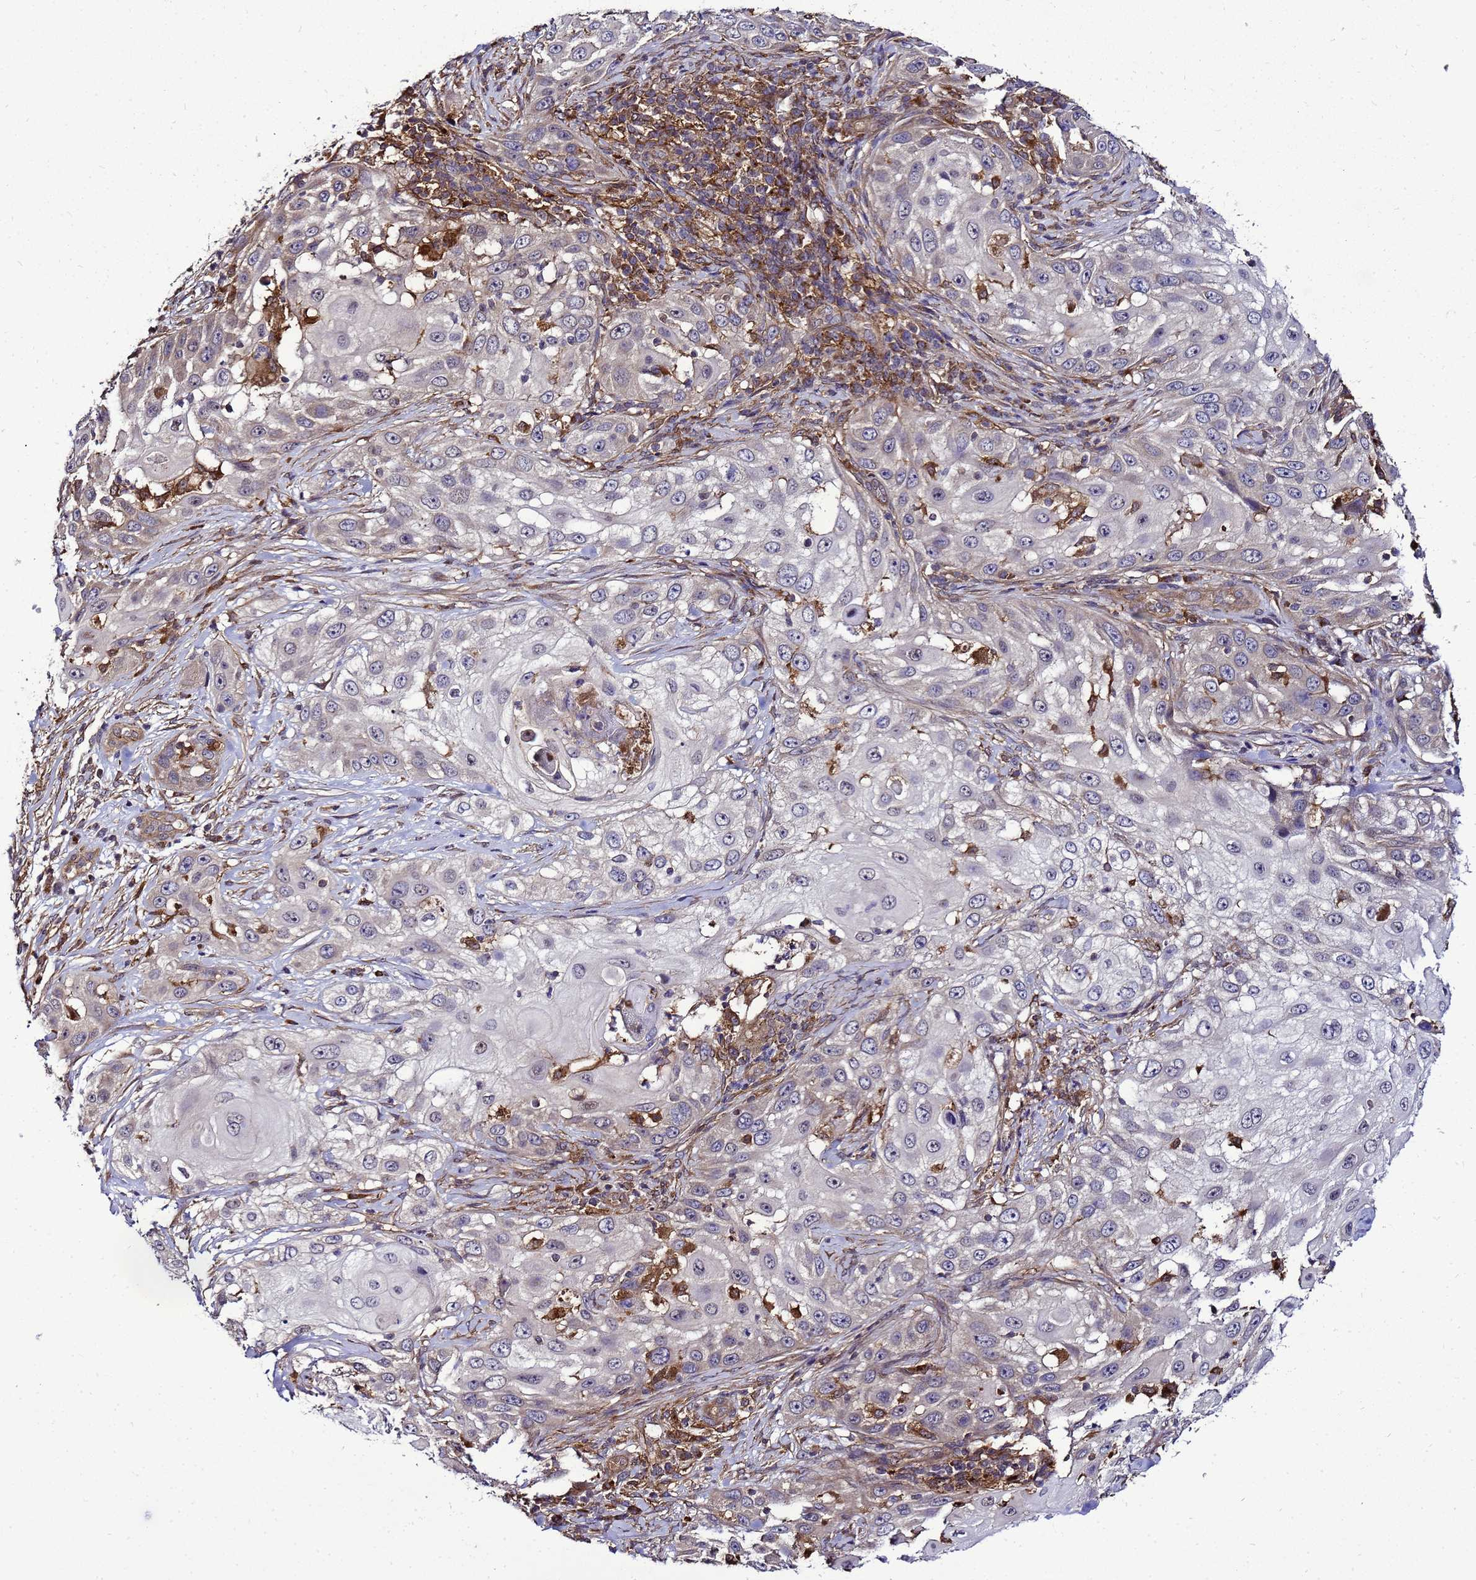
{"staining": {"intensity": "weak", "quantity": "<25%", "location": "cytoplasmic/membranous"}, "tissue": "skin cancer", "cell_type": "Tumor cells", "image_type": "cancer", "snomed": [{"axis": "morphology", "description": "Squamous cell carcinoma, NOS"}, {"axis": "topography", "description": "Skin"}], "caption": "Immunohistochemistry (IHC) histopathology image of skin cancer stained for a protein (brown), which exhibits no staining in tumor cells. The staining was performed using DAB to visualize the protein expression in brown, while the nuclei were stained in blue with hematoxylin (Magnification: 20x).", "gene": "TRABD", "patient": {"sex": "female", "age": 44}}